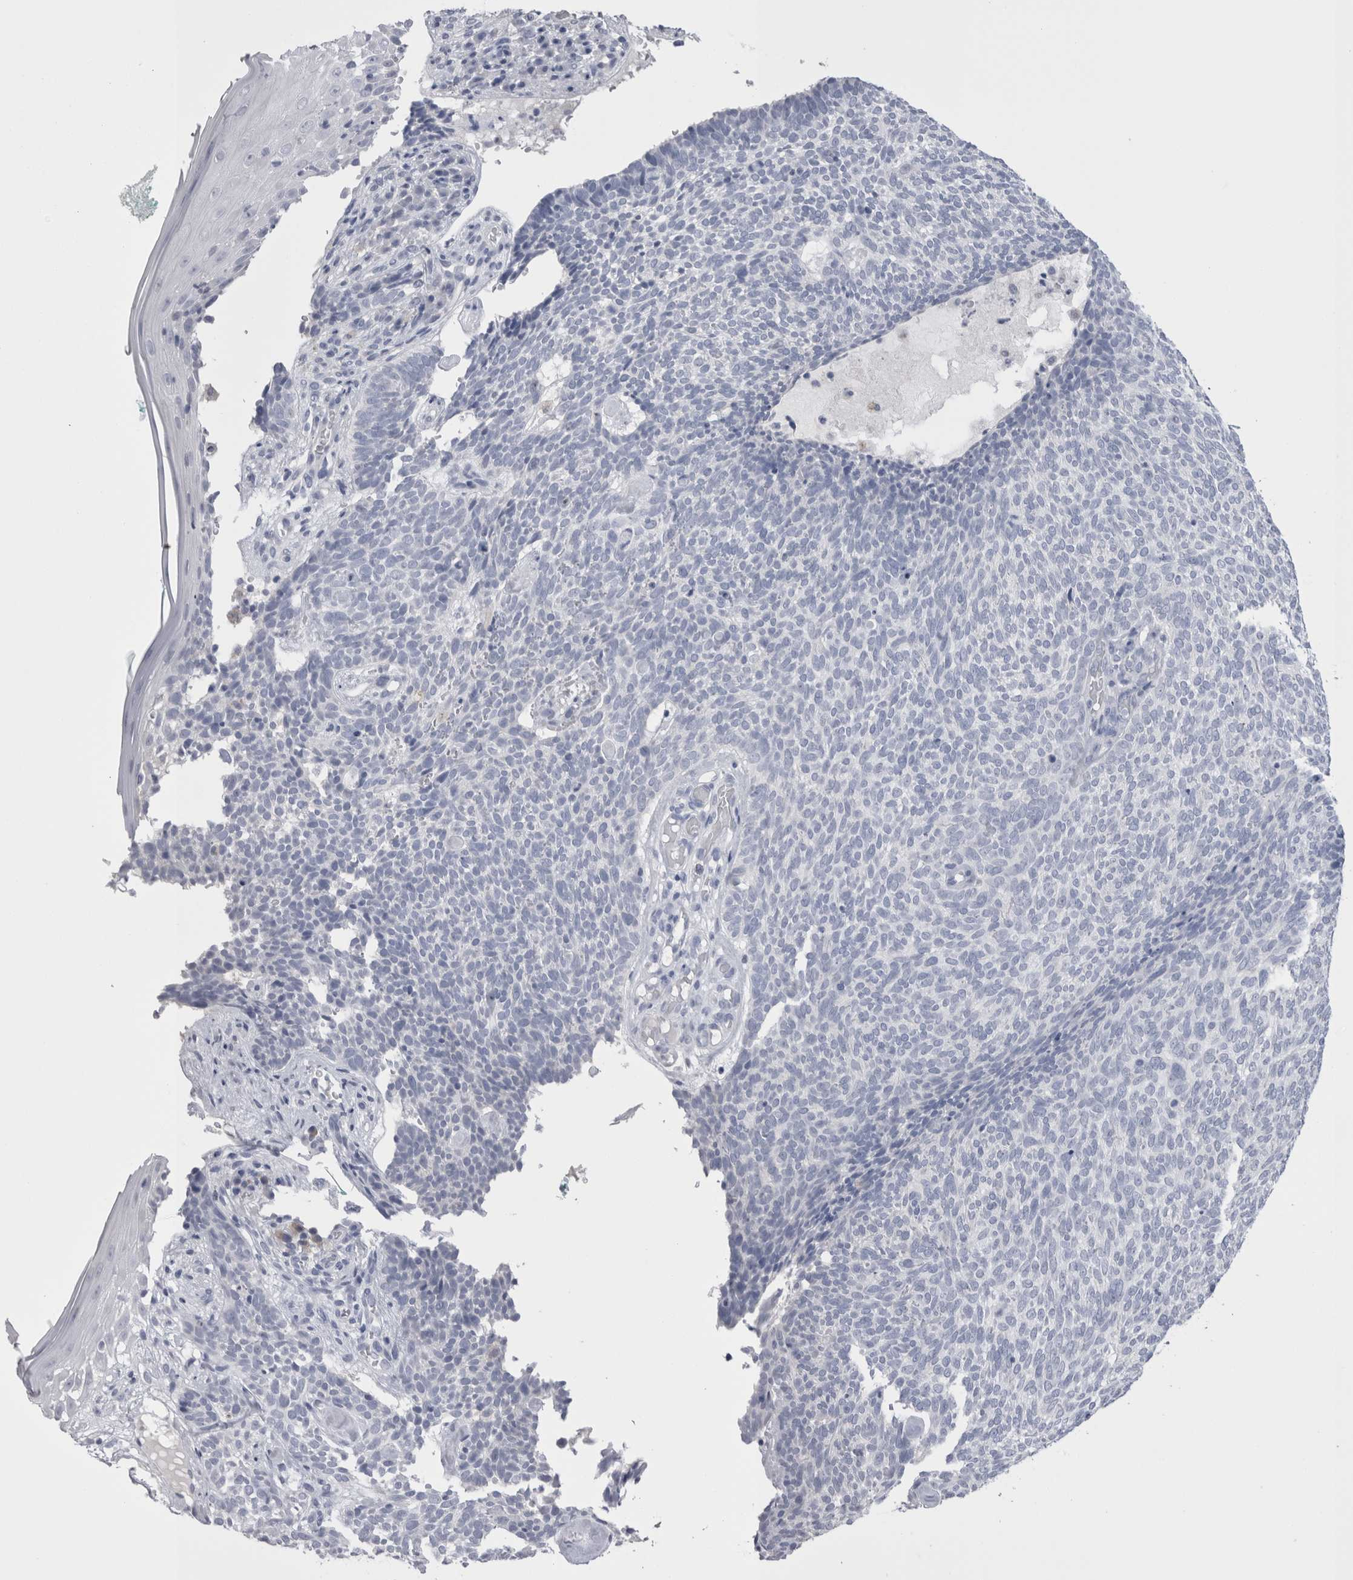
{"staining": {"intensity": "negative", "quantity": "none", "location": "none"}, "tissue": "skin cancer", "cell_type": "Tumor cells", "image_type": "cancer", "snomed": [{"axis": "morphology", "description": "Basal cell carcinoma"}, {"axis": "topography", "description": "Skin"}], "caption": "Human skin cancer stained for a protein using IHC displays no positivity in tumor cells.", "gene": "SUCNR1", "patient": {"sex": "female", "age": 84}}